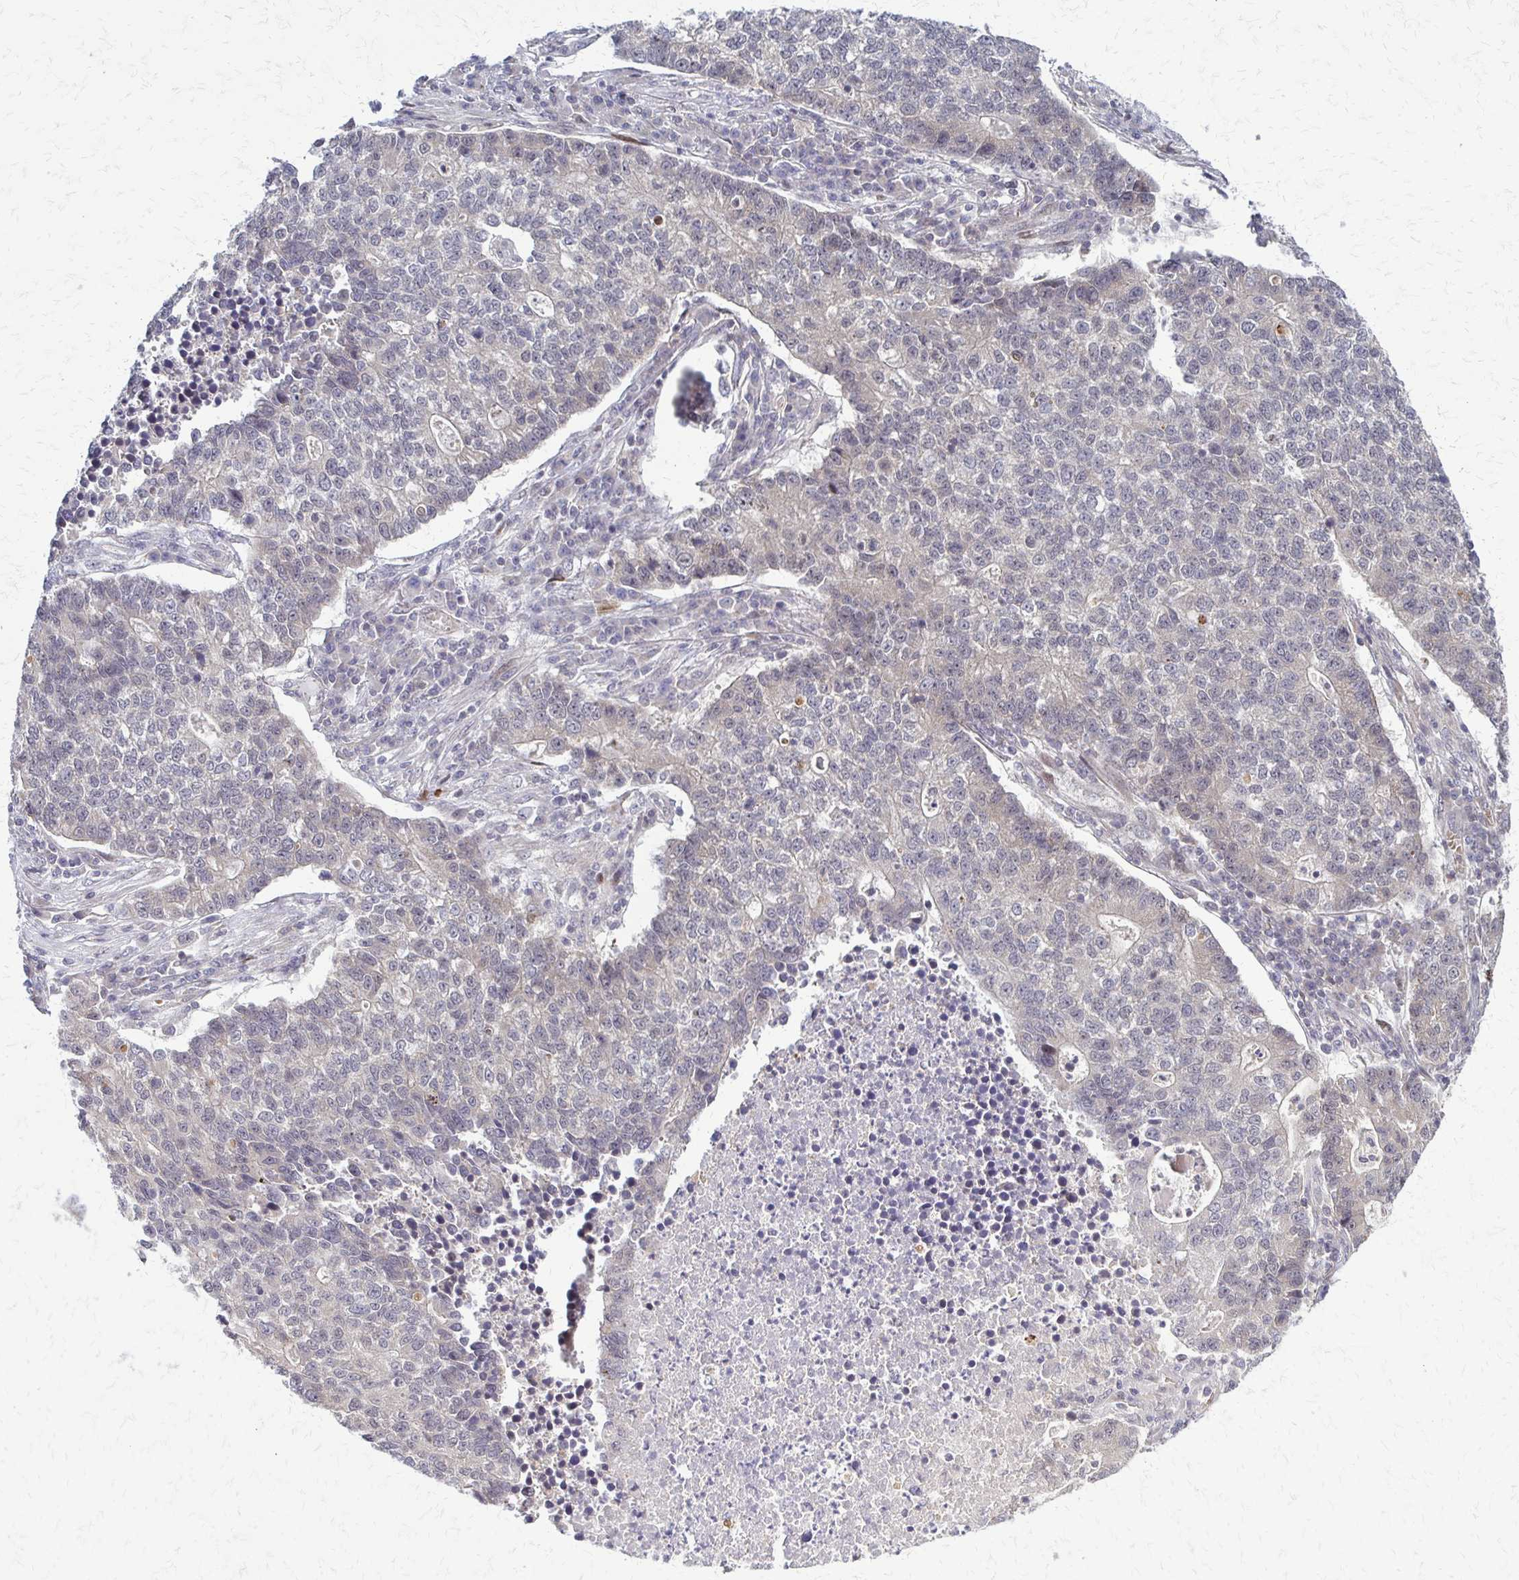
{"staining": {"intensity": "weak", "quantity": "<25%", "location": "cytoplasmic/membranous,nuclear"}, "tissue": "lung cancer", "cell_type": "Tumor cells", "image_type": "cancer", "snomed": [{"axis": "morphology", "description": "Adenocarcinoma, NOS"}, {"axis": "topography", "description": "Lung"}], "caption": "Adenocarcinoma (lung) stained for a protein using immunohistochemistry demonstrates no positivity tumor cells.", "gene": "TRIR", "patient": {"sex": "male", "age": 57}}